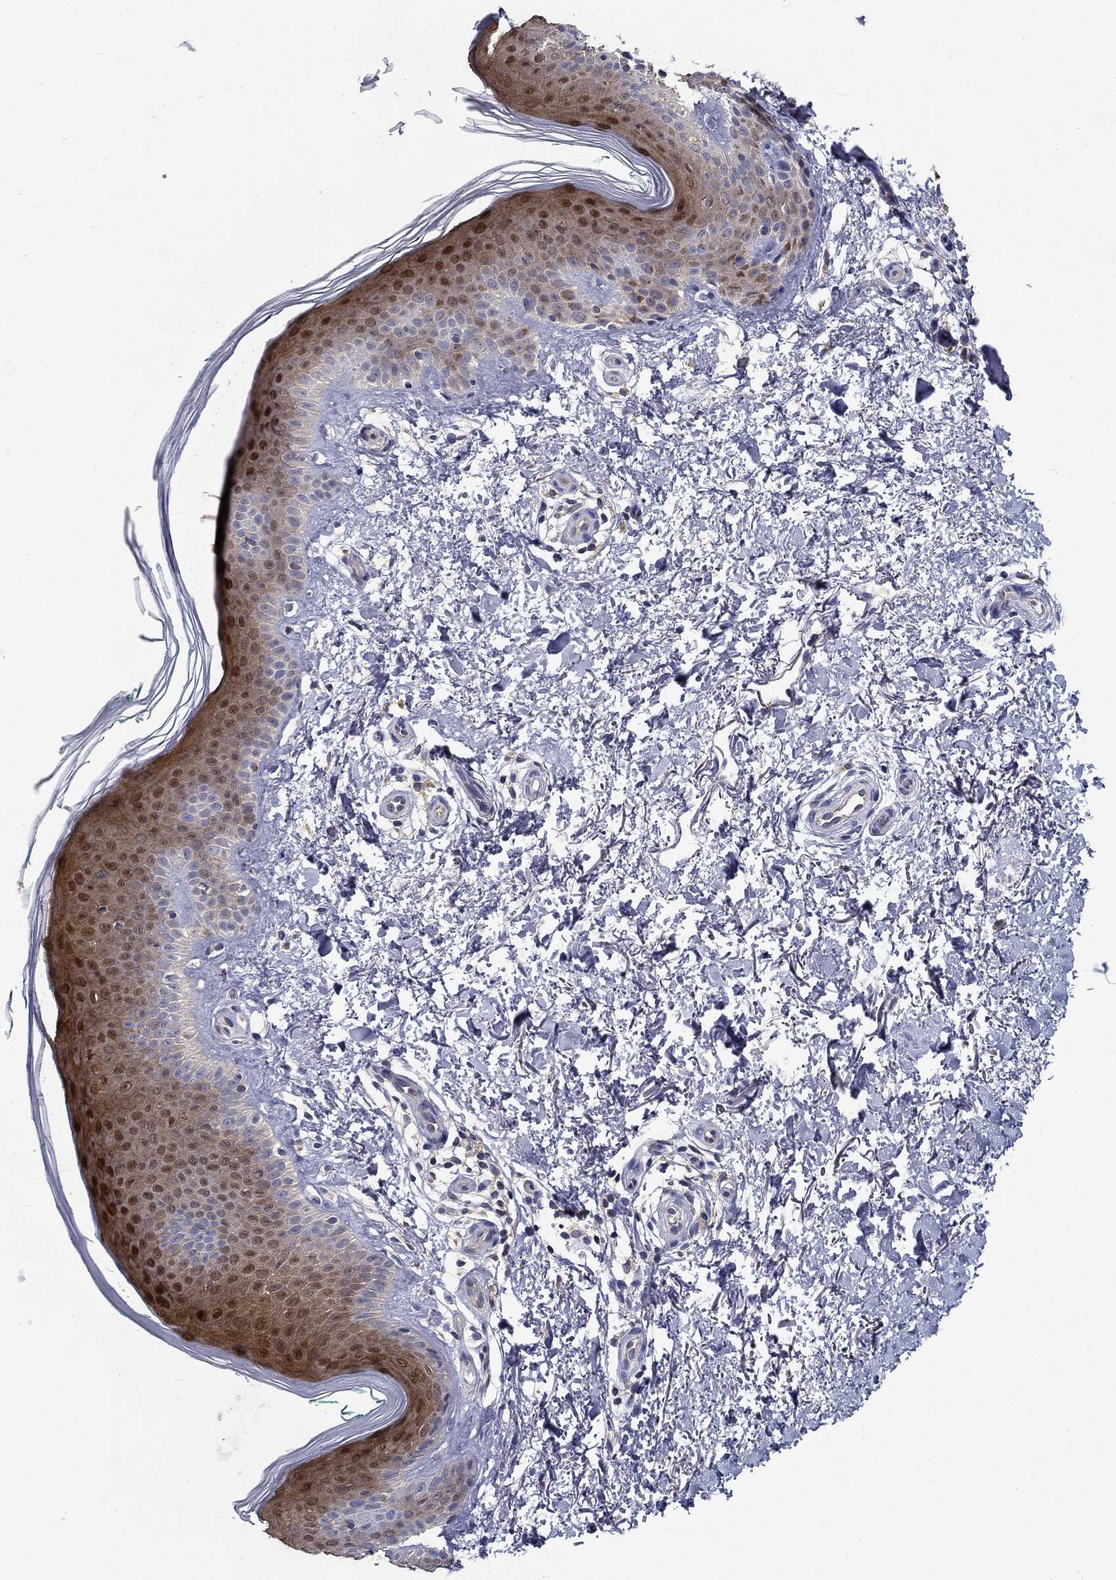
{"staining": {"intensity": "negative", "quantity": "none", "location": "none"}, "tissue": "skin", "cell_type": "Fibroblasts", "image_type": "normal", "snomed": [{"axis": "morphology", "description": "Normal tissue, NOS"}, {"axis": "morphology", "description": "Inflammation, NOS"}, {"axis": "morphology", "description": "Fibrosis, NOS"}, {"axis": "topography", "description": "Skin"}], "caption": "This is an immunohistochemistry photomicrograph of normal skin. There is no staining in fibroblasts.", "gene": "GLTP", "patient": {"sex": "male", "age": 71}}